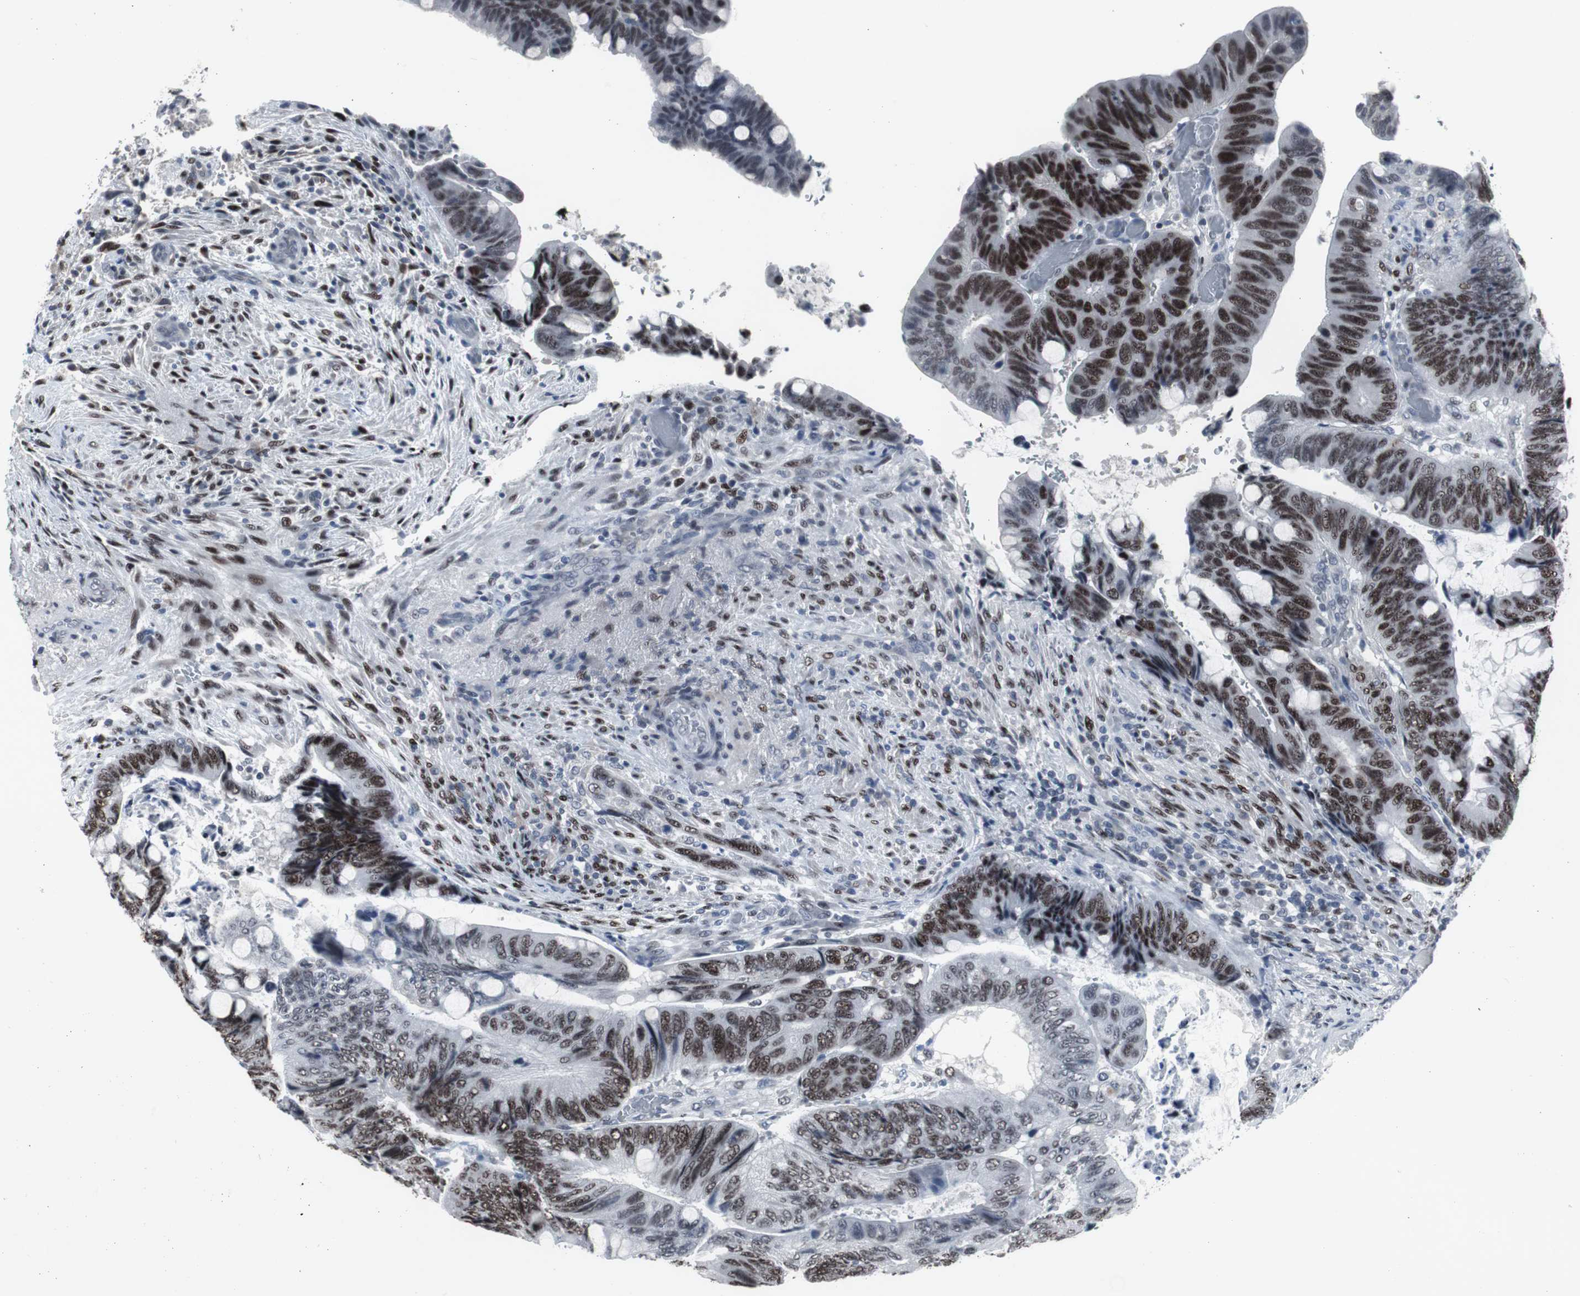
{"staining": {"intensity": "strong", "quantity": ">75%", "location": "nuclear"}, "tissue": "colorectal cancer", "cell_type": "Tumor cells", "image_type": "cancer", "snomed": [{"axis": "morphology", "description": "Normal tissue, NOS"}, {"axis": "morphology", "description": "Adenocarcinoma, NOS"}, {"axis": "topography", "description": "Rectum"}, {"axis": "topography", "description": "Peripheral nerve tissue"}], "caption": "Colorectal cancer stained with a protein marker exhibits strong staining in tumor cells.", "gene": "FOXP4", "patient": {"sex": "male", "age": 92}}